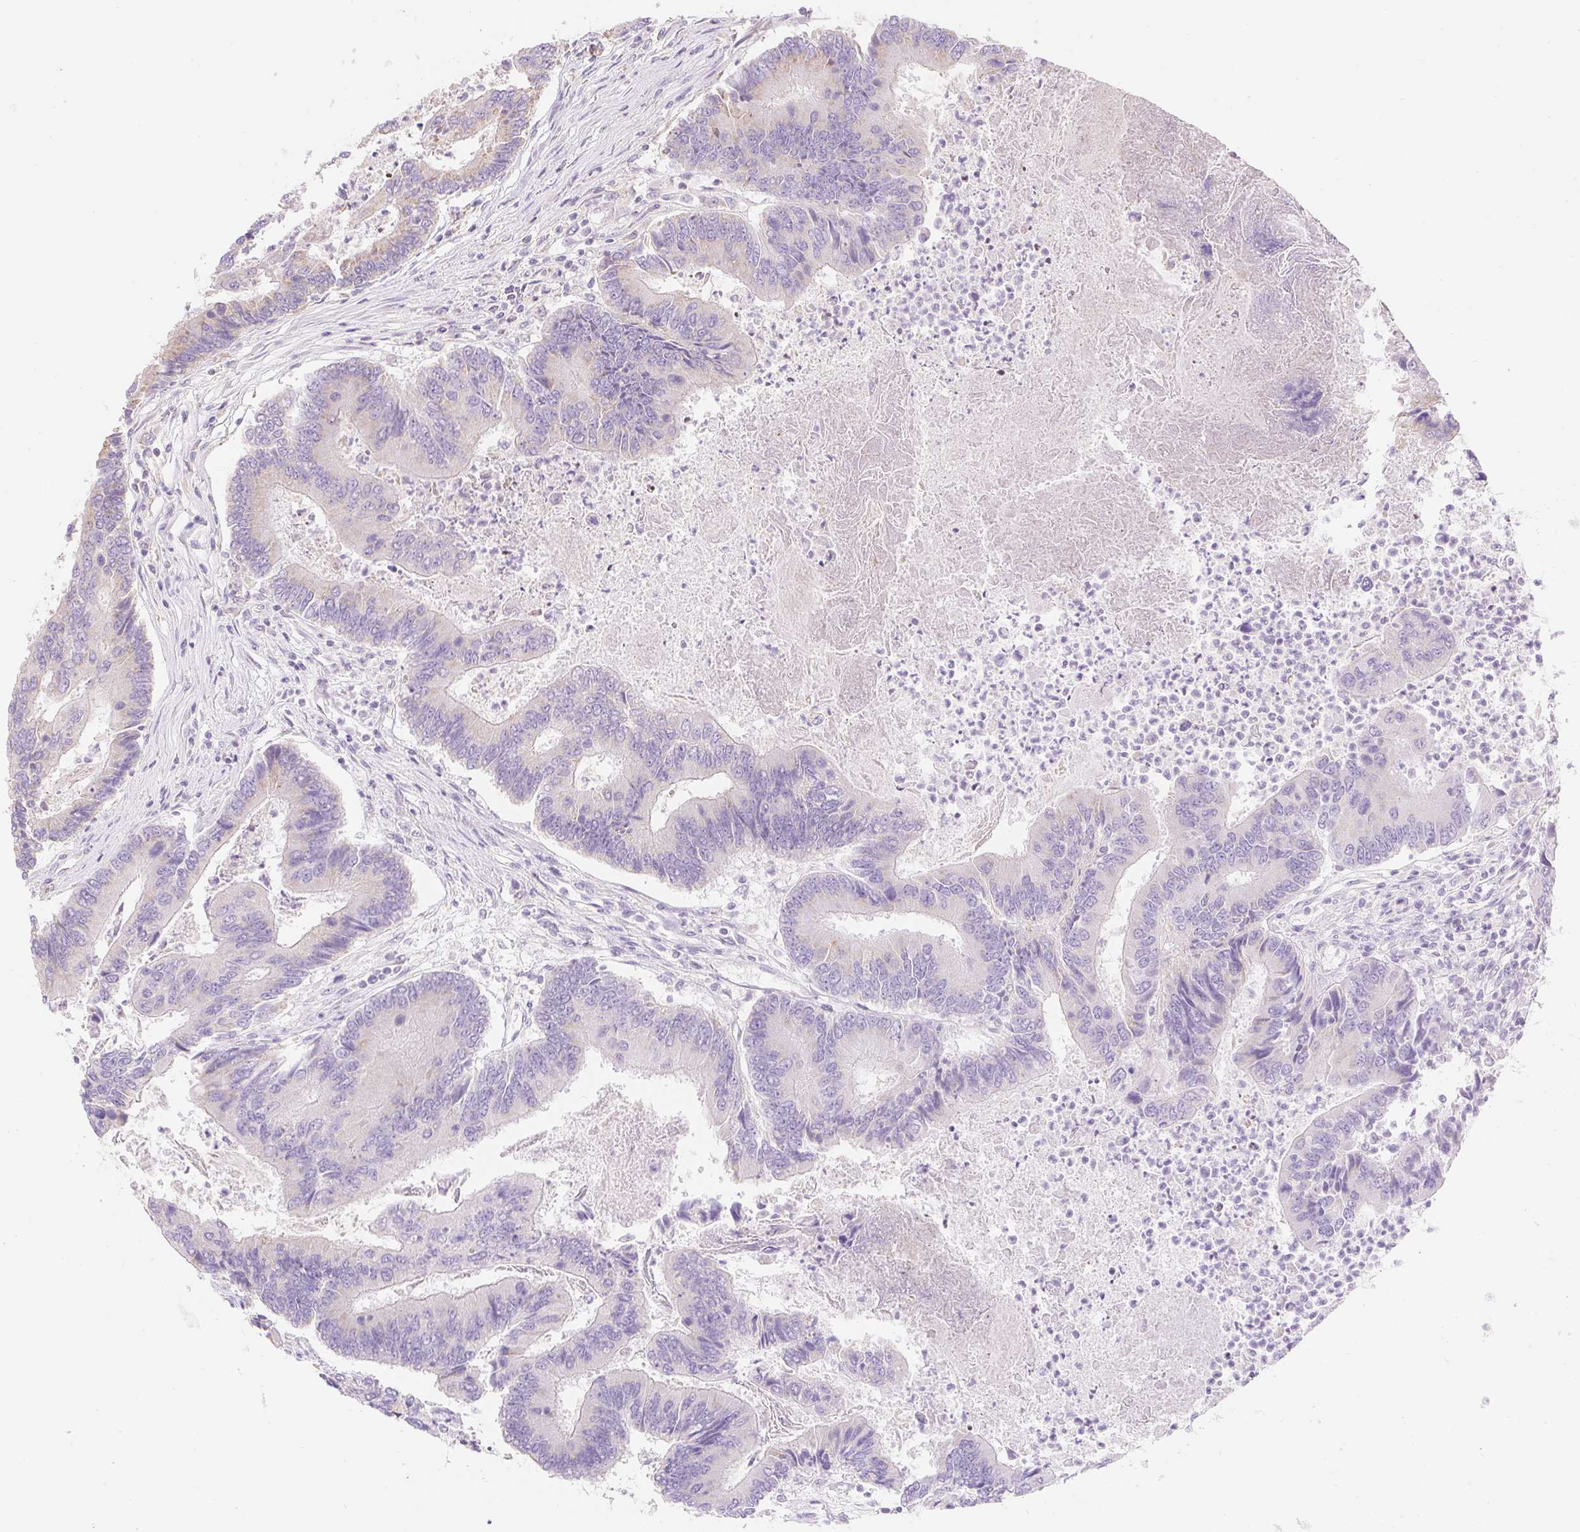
{"staining": {"intensity": "negative", "quantity": "none", "location": "none"}, "tissue": "colorectal cancer", "cell_type": "Tumor cells", "image_type": "cancer", "snomed": [{"axis": "morphology", "description": "Adenocarcinoma, NOS"}, {"axis": "topography", "description": "Colon"}], "caption": "Micrograph shows no protein staining in tumor cells of colorectal cancer tissue.", "gene": "DHX35", "patient": {"sex": "female", "age": 67}}